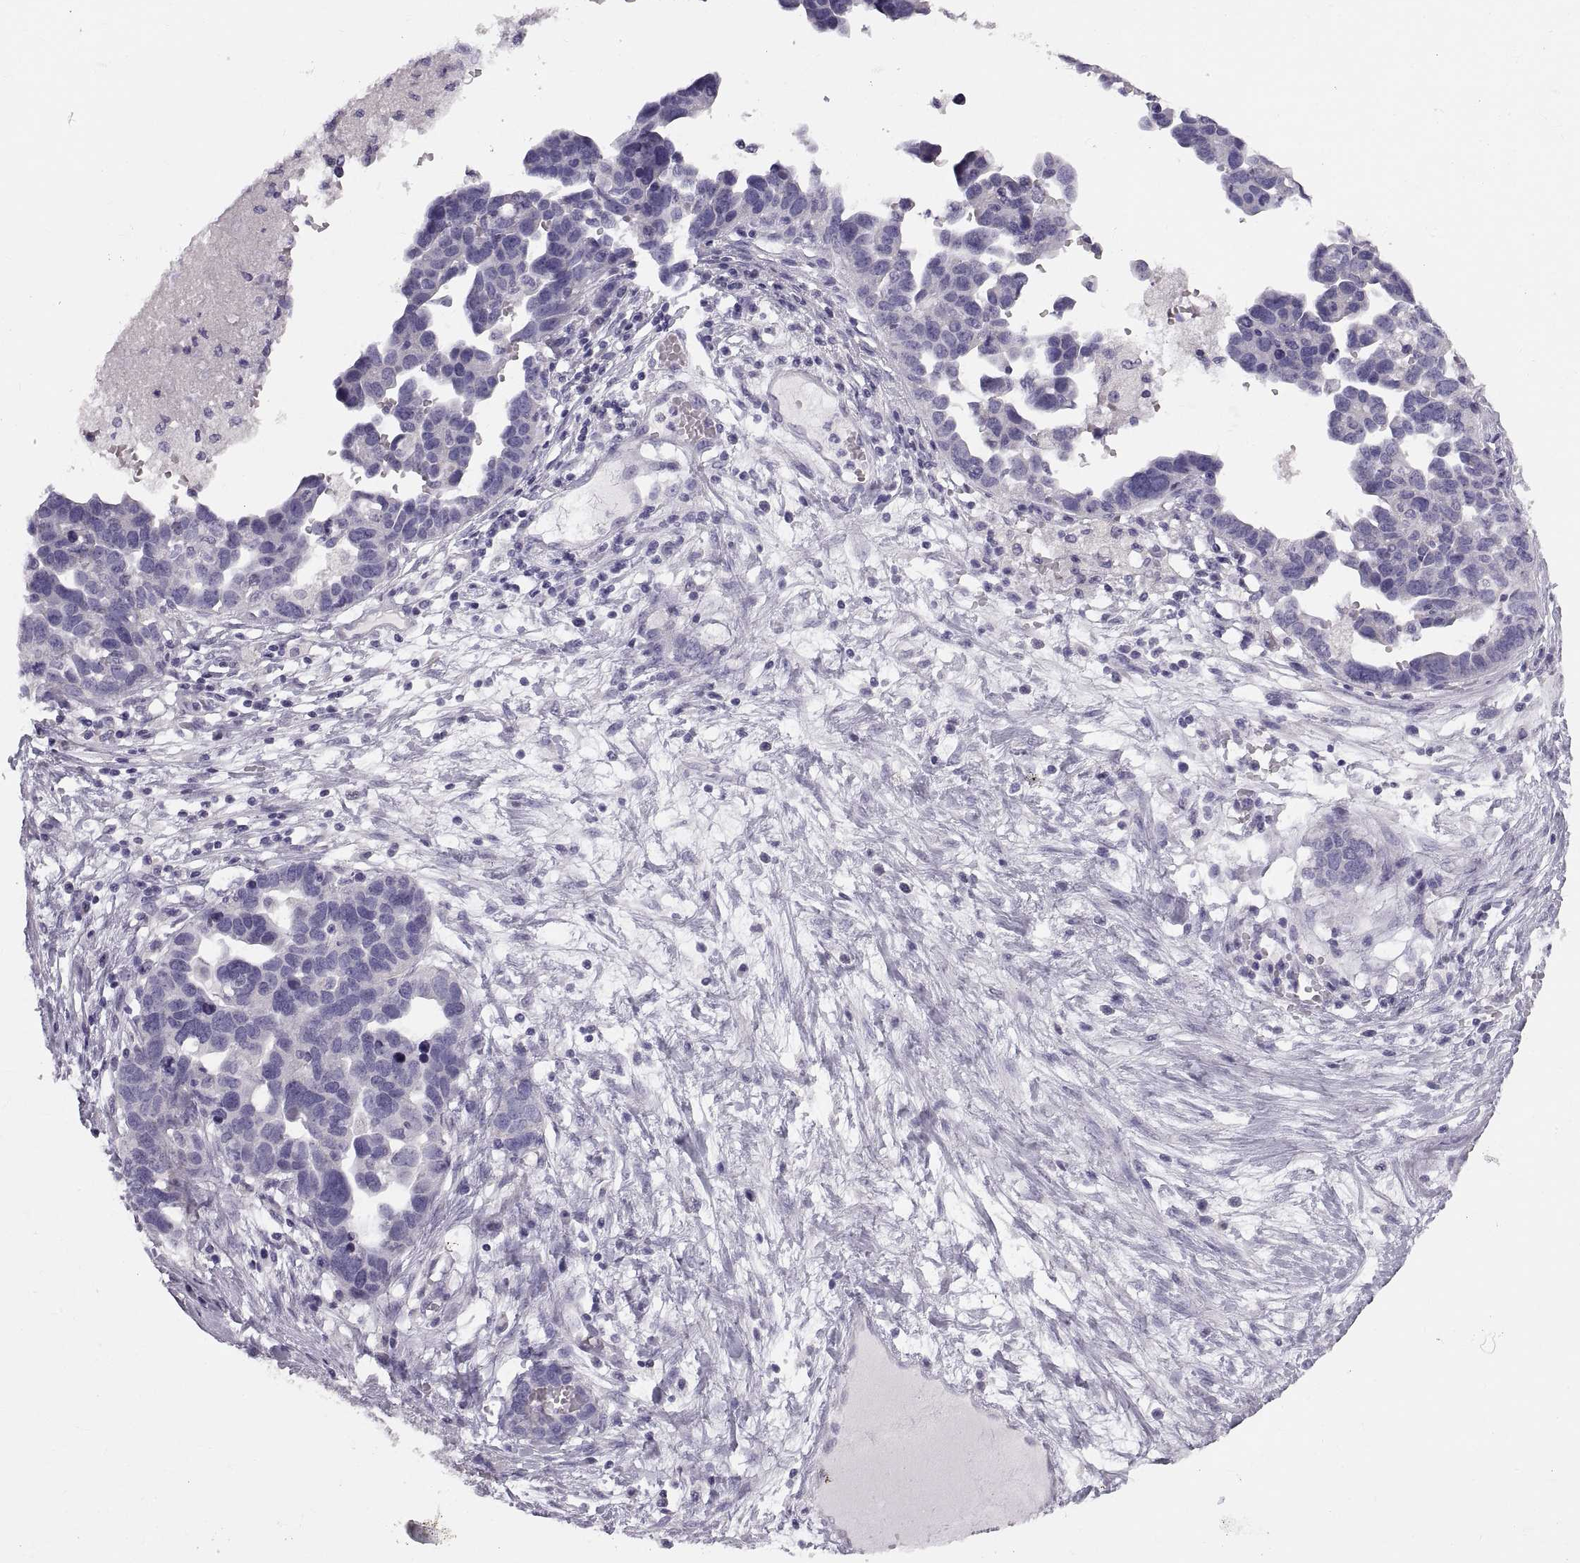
{"staining": {"intensity": "negative", "quantity": "none", "location": "none"}, "tissue": "ovarian cancer", "cell_type": "Tumor cells", "image_type": "cancer", "snomed": [{"axis": "morphology", "description": "Cystadenocarcinoma, serous, NOS"}, {"axis": "topography", "description": "Ovary"}], "caption": "Immunohistochemistry (IHC) photomicrograph of neoplastic tissue: ovarian cancer (serous cystadenocarcinoma) stained with DAB shows no significant protein positivity in tumor cells. (Brightfield microscopy of DAB immunohistochemistry at high magnification).", "gene": "WBP2NL", "patient": {"sex": "female", "age": 54}}